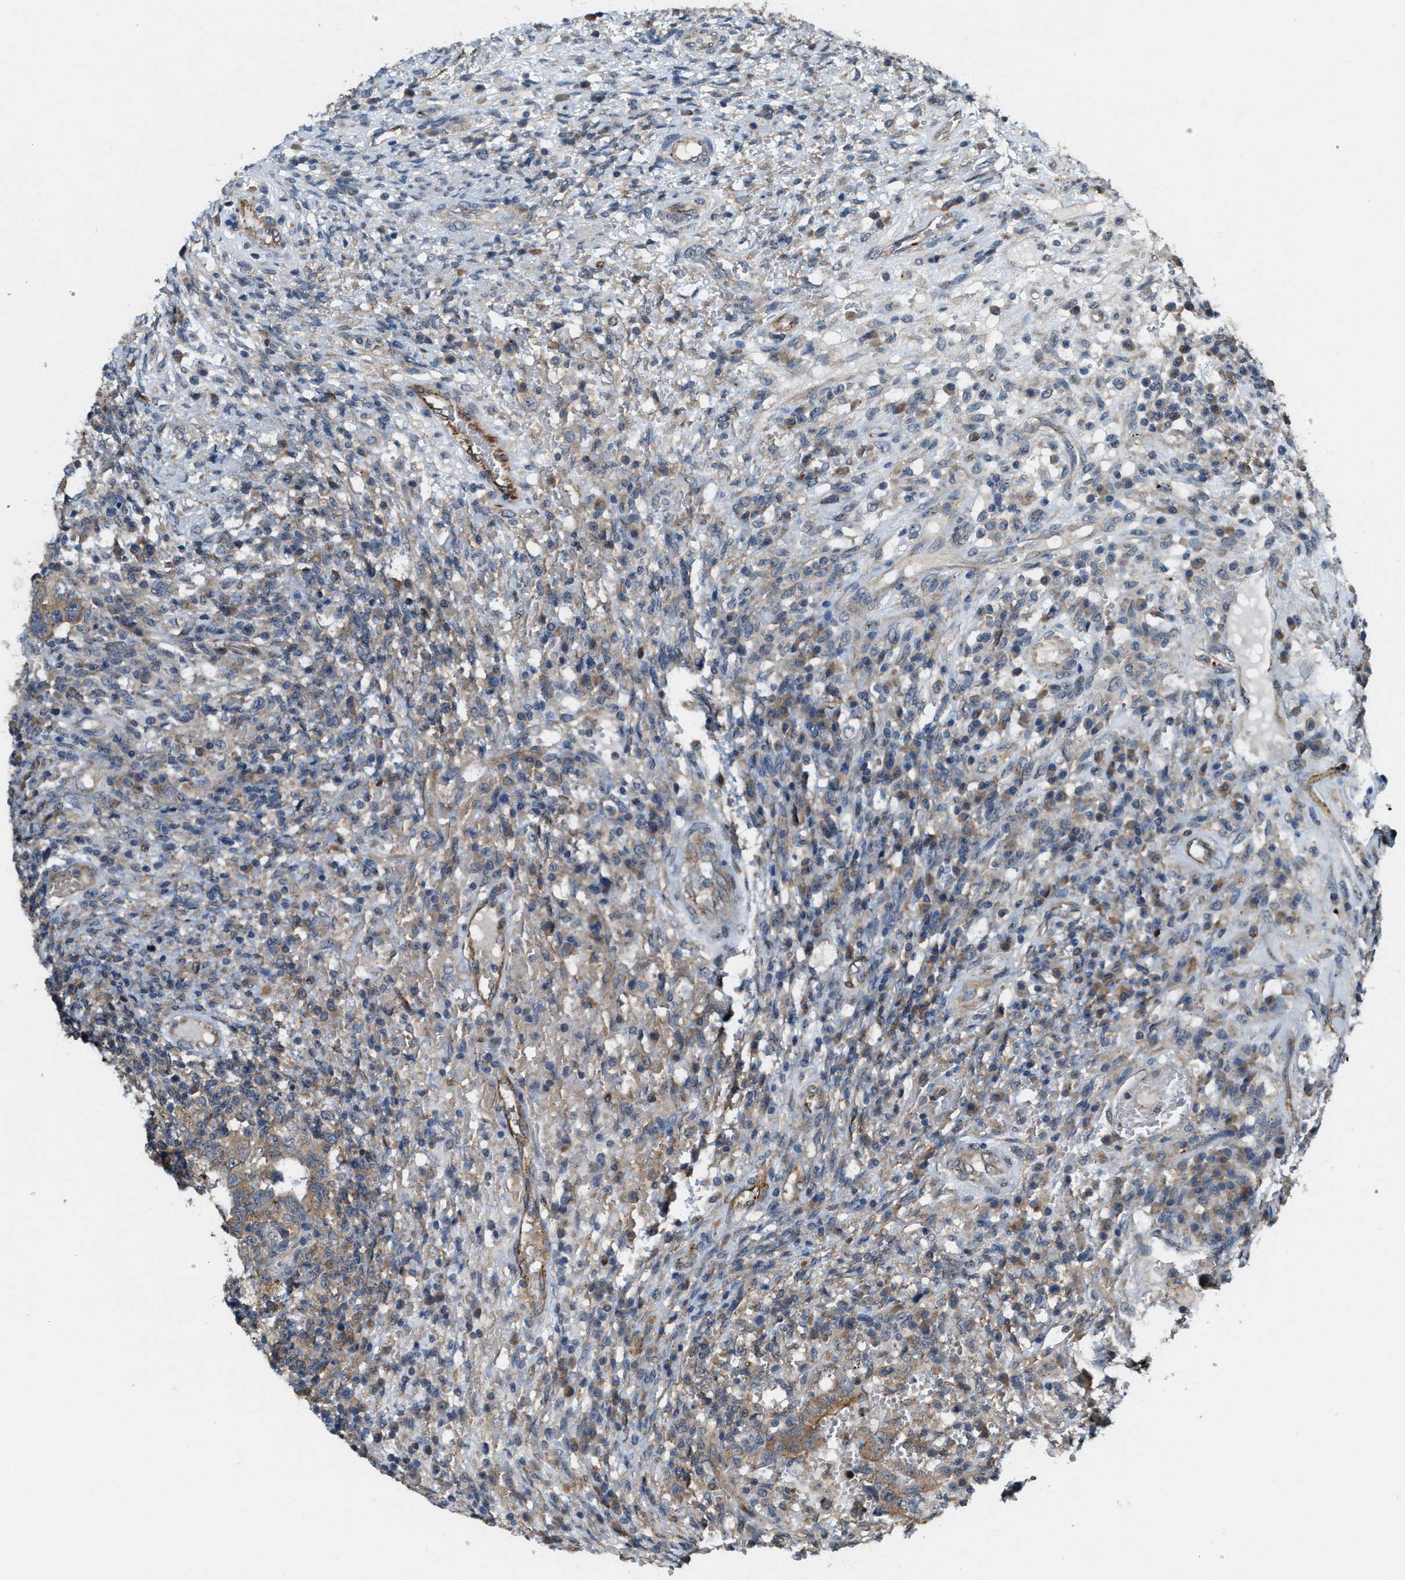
{"staining": {"intensity": "moderate", "quantity": "25%-75%", "location": "cytoplasmic/membranous"}, "tissue": "testis cancer", "cell_type": "Tumor cells", "image_type": "cancer", "snomed": [{"axis": "morphology", "description": "Carcinoma, Embryonal, NOS"}, {"axis": "topography", "description": "Testis"}], "caption": "Testis cancer was stained to show a protein in brown. There is medium levels of moderate cytoplasmic/membranous positivity in about 25%-75% of tumor cells. (Stains: DAB (3,3'-diaminobenzidine) in brown, nuclei in blue, Microscopy: brightfield microscopy at high magnification).", "gene": "ARHGEF5", "patient": {"sex": "male", "age": 26}}